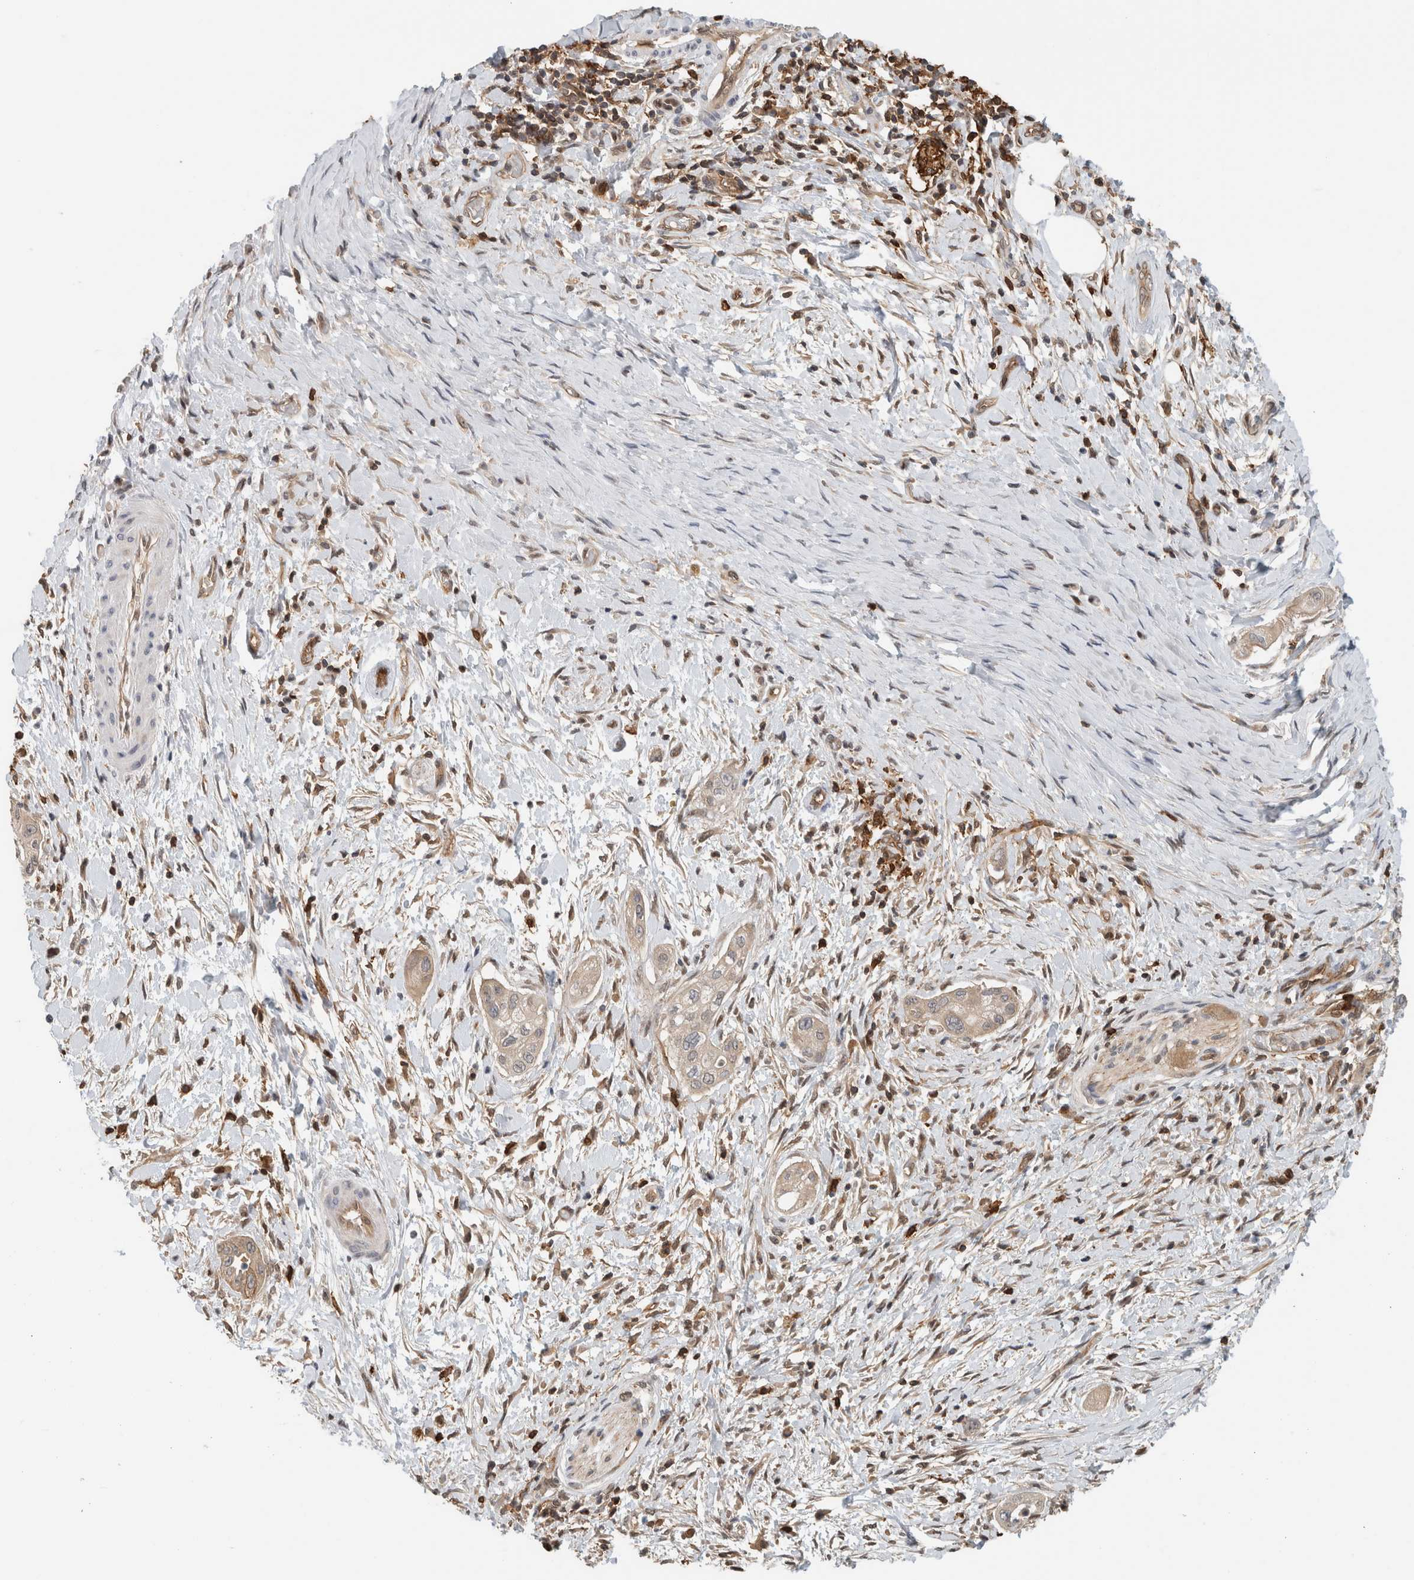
{"staining": {"intensity": "weak", "quantity": "<25%", "location": "cytoplasmic/membranous"}, "tissue": "pancreatic cancer", "cell_type": "Tumor cells", "image_type": "cancer", "snomed": [{"axis": "morphology", "description": "Adenocarcinoma, NOS"}, {"axis": "topography", "description": "Pancreas"}], "caption": "Immunohistochemical staining of pancreatic adenocarcinoma displays no significant staining in tumor cells.", "gene": "PFDN4", "patient": {"sex": "male", "age": 58}}